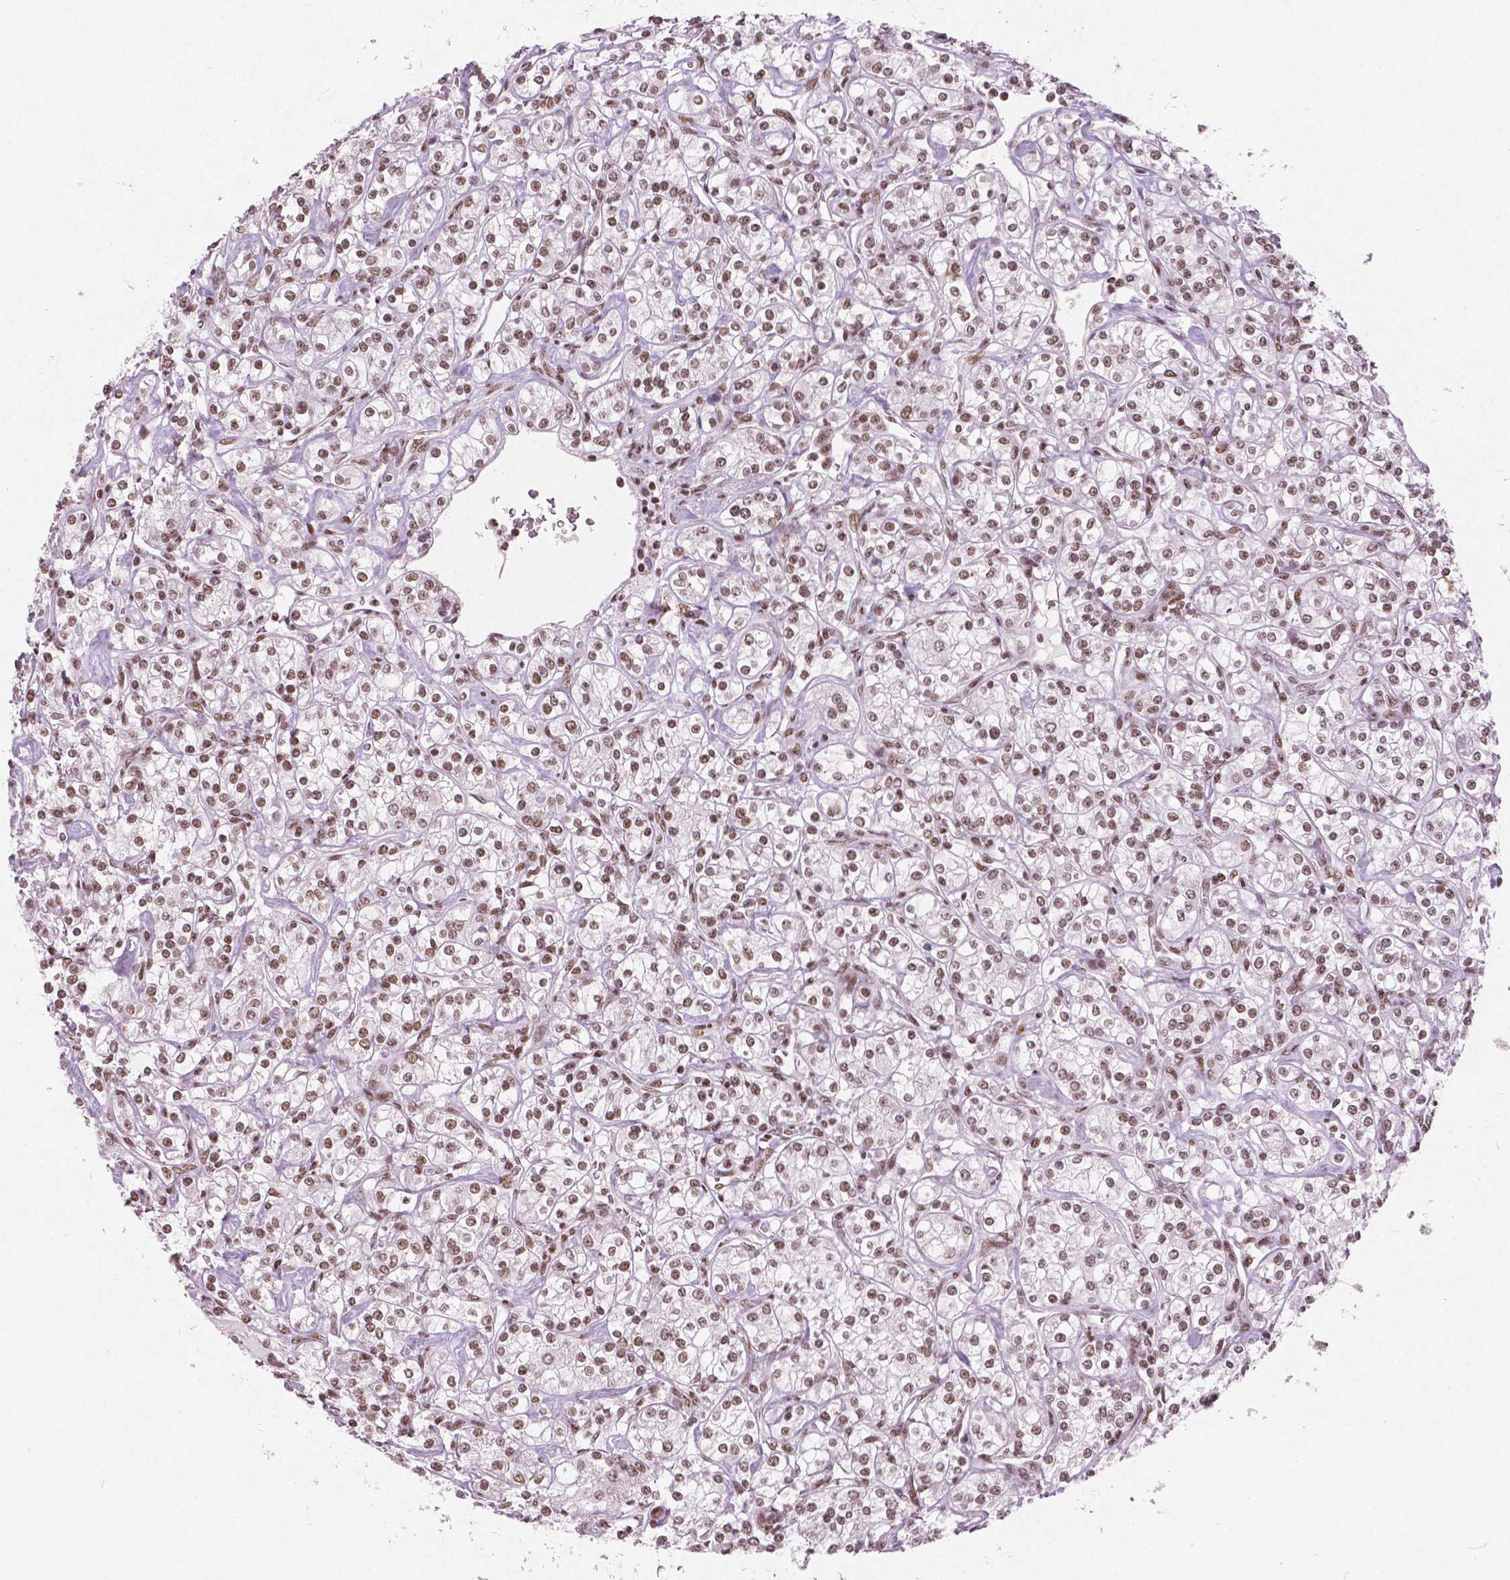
{"staining": {"intensity": "moderate", "quantity": ">75%", "location": "nuclear"}, "tissue": "renal cancer", "cell_type": "Tumor cells", "image_type": "cancer", "snomed": [{"axis": "morphology", "description": "Adenocarcinoma, NOS"}, {"axis": "topography", "description": "Kidney"}], "caption": "Protein staining displays moderate nuclear positivity in about >75% of tumor cells in renal cancer. Using DAB (3,3'-diaminobenzidine) (brown) and hematoxylin (blue) stains, captured at high magnification using brightfield microscopy.", "gene": "BRD4", "patient": {"sex": "male", "age": 77}}